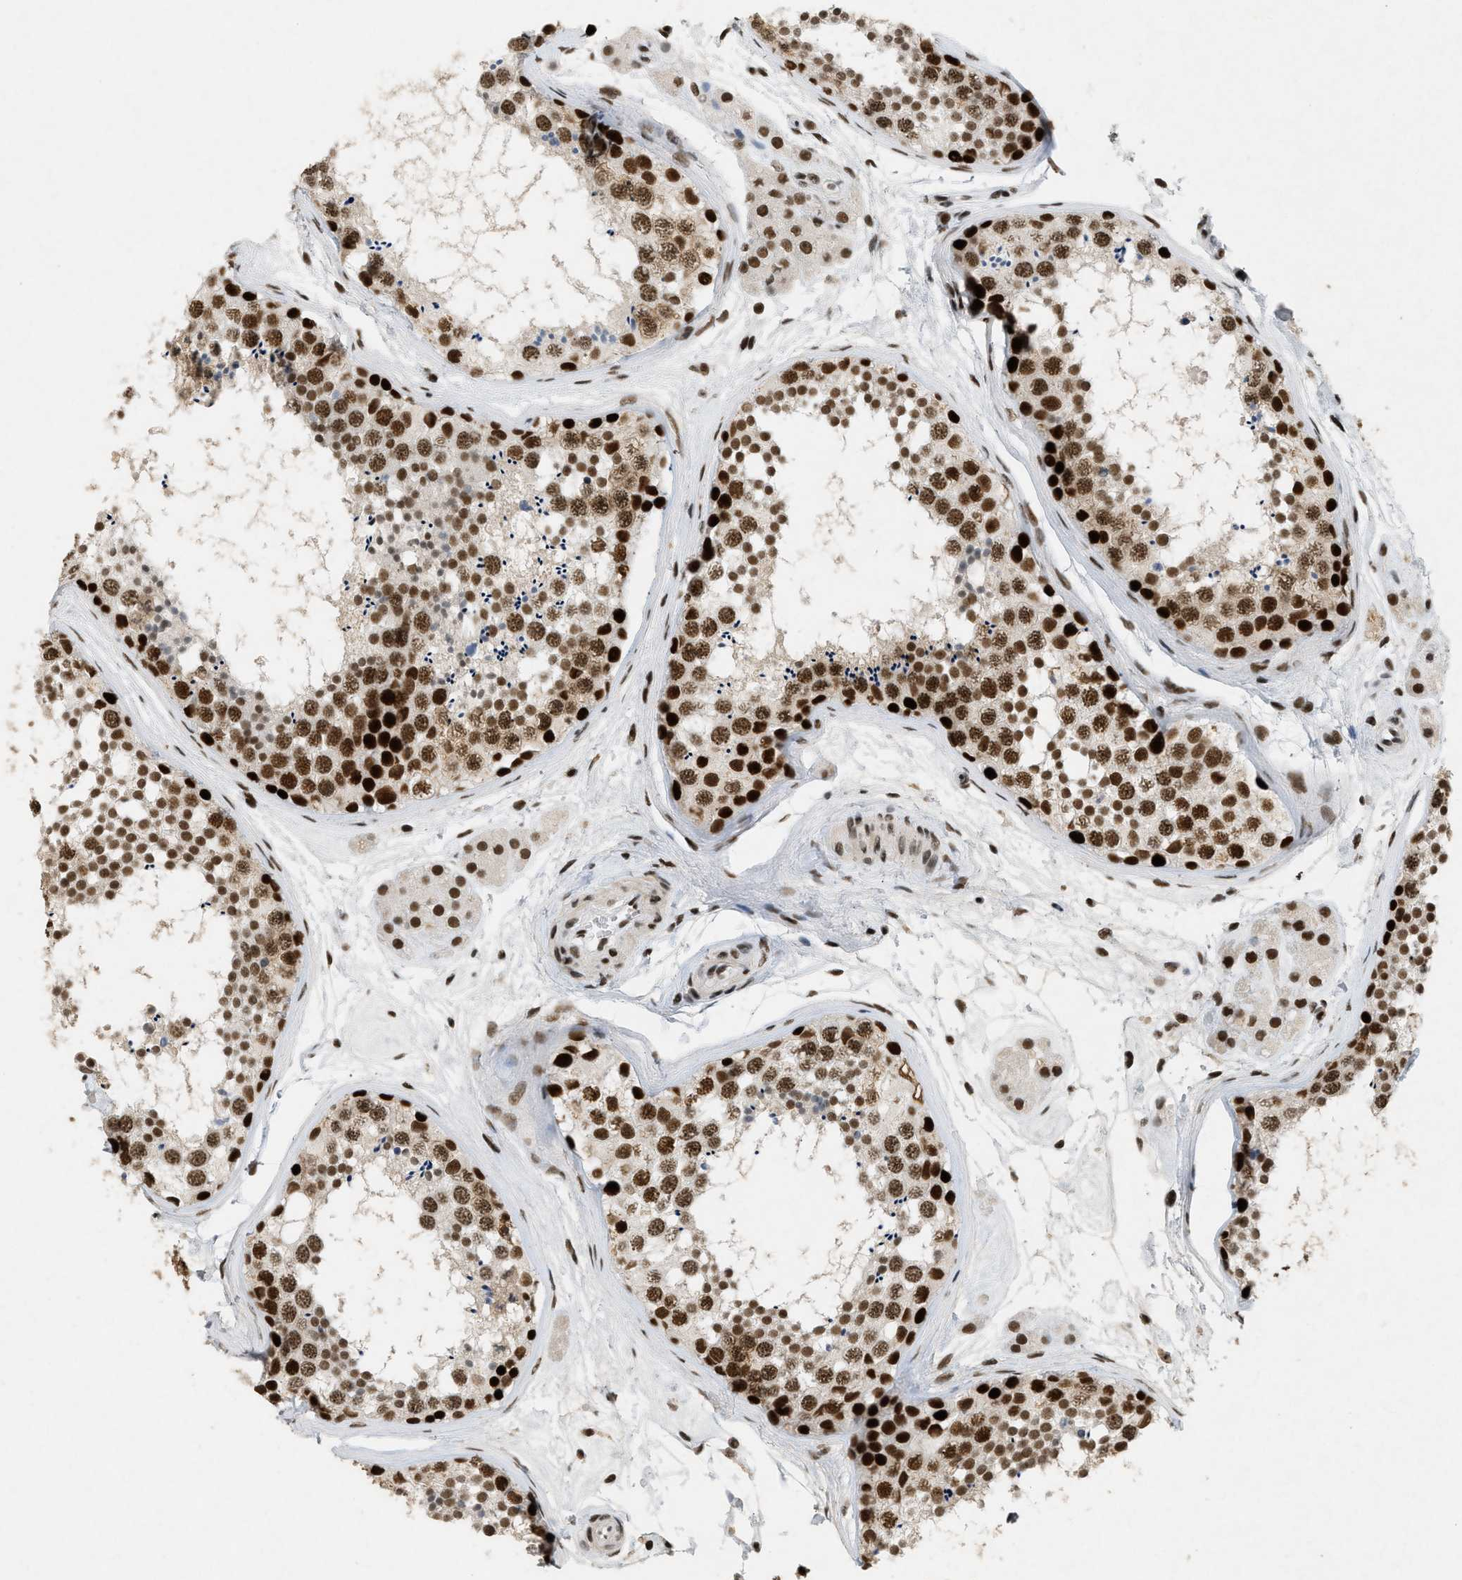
{"staining": {"intensity": "strong", "quantity": ">75%", "location": "nuclear"}, "tissue": "testis", "cell_type": "Cells in seminiferous ducts", "image_type": "normal", "snomed": [{"axis": "morphology", "description": "Normal tissue, NOS"}, {"axis": "topography", "description": "Testis"}], "caption": "Brown immunohistochemical staining in unremarkable testis displays strong nuclear positivity in about >75% of cells in seminiferous ducts.", "gene": "SMARCB1", "patient": {"sex": "male", "age": 56}}